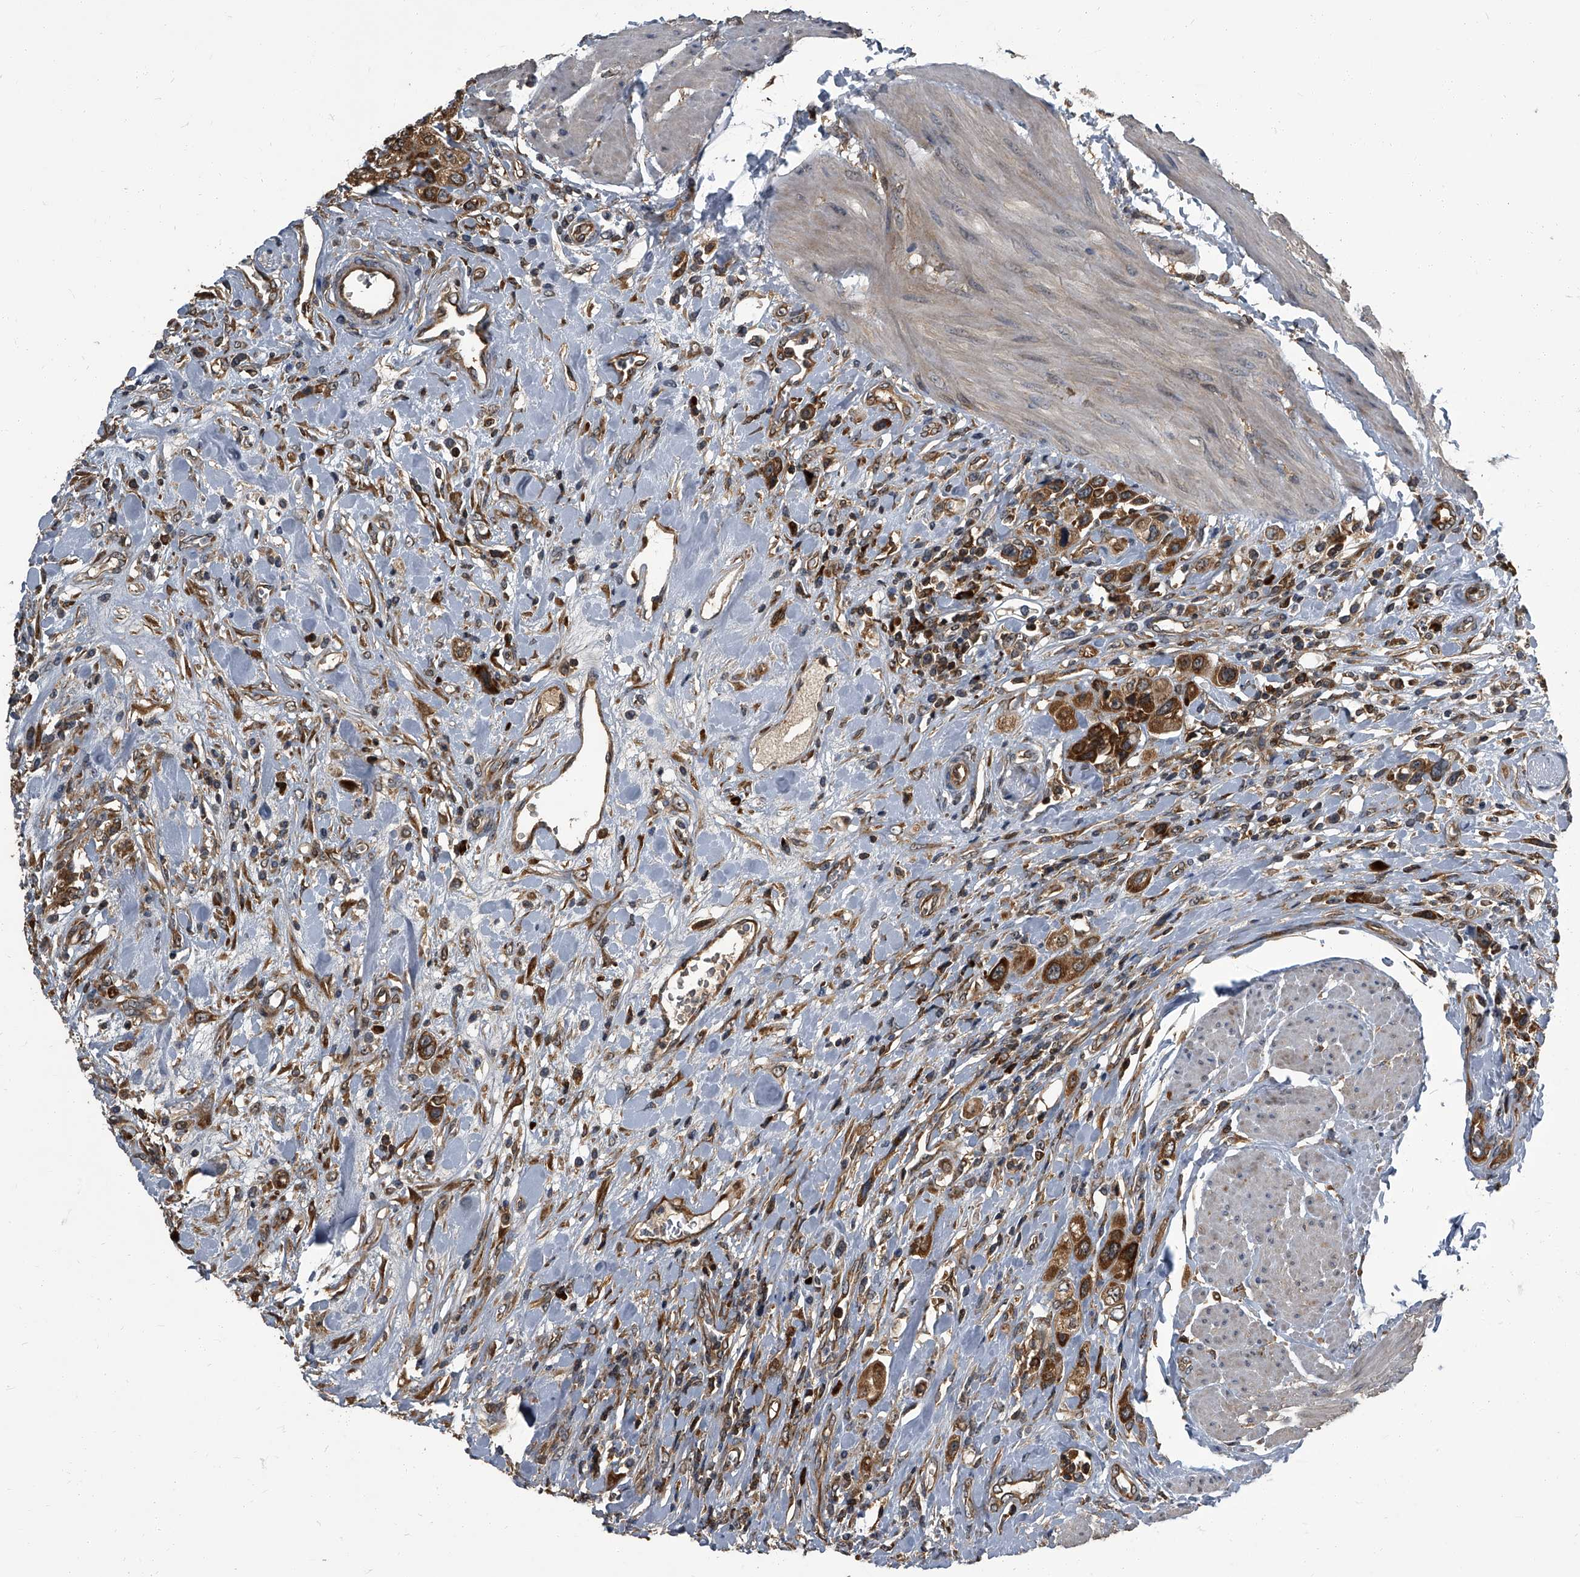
{"staining": {"intensity": "strong", "quantity": ">75%", "location": "cytoplasmic/membranous"}, "tissue": "urothelial cancer", "cell_type": "Tumor cells", "image_type": "cancer", "snomed": [{"axis": "morphology", "description": "Urothelial carcinoma, High grade"}, {"axis": "topography", "description": "Urinary bladder"}], "caption": "A micrograph of urothelial cancer stained for a protein demonstrates strong cytoplasmic/membranous brown staining in tumor cells. (brown staining indicates protein expression, while blue staining denotes nuclei).", "gene": "CDV3", "patient": {"sex": "male", "age": 50}}